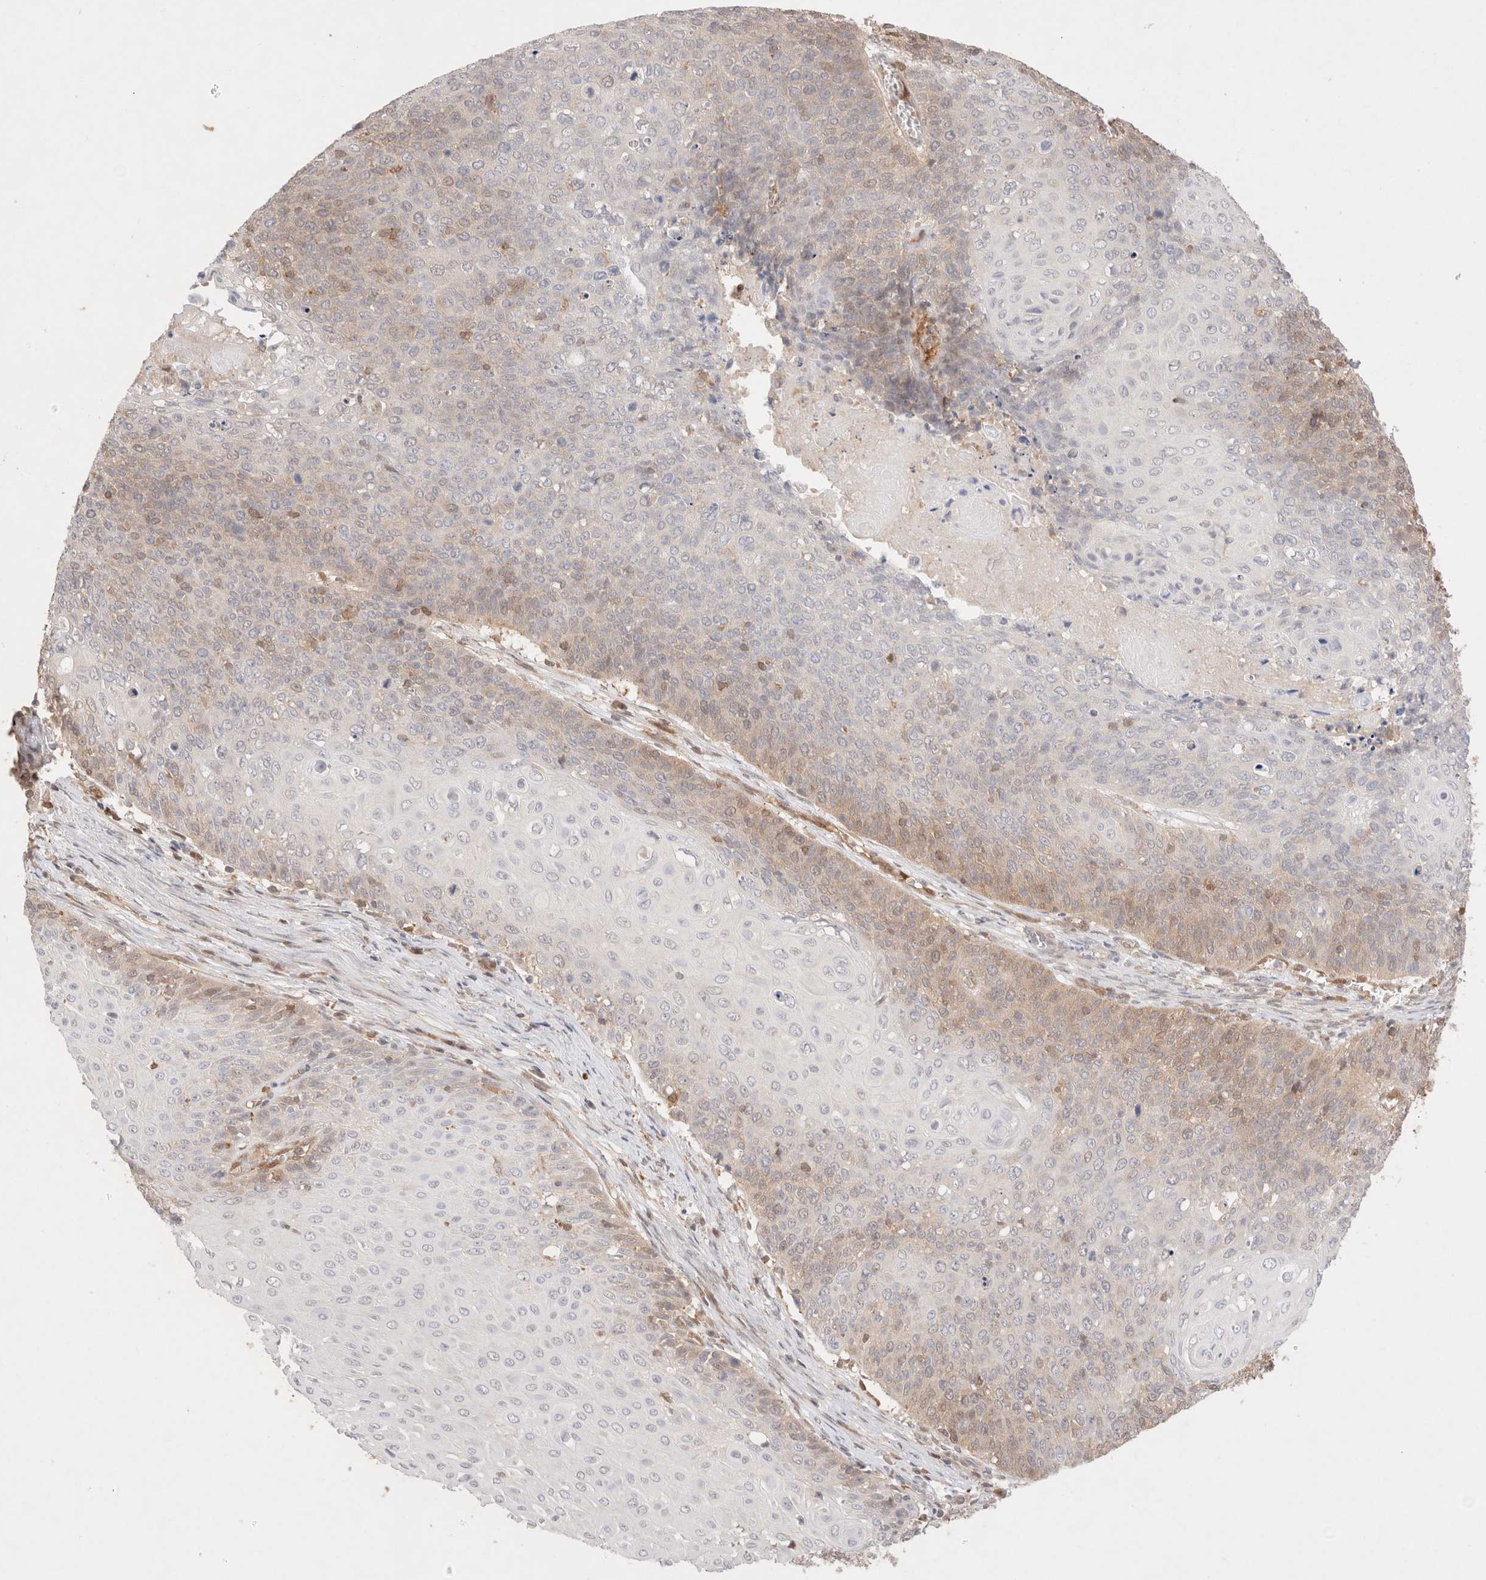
{"staining": {"intensity": "weak", "quantity": "<25%", "location": "cytoplasmic/membranous,nuclear"}, "tissue": "cervical cancer", "cell_type": "Tumor cells", "image_type": "cancer", "snomed": [{"axis": "morphology", "description": "Squamous cell carcinoma, NOS"}, {"axis": "topography", "description": "Cervix"}], "caption": "Immunohistochemistry histopathology image of squamous cell carcinoma (cervical) stained for a protein (brown), which shows no staining in tumor cells.", "gene": "STARD10", "patient": {"sex": "female", "age": 39}}